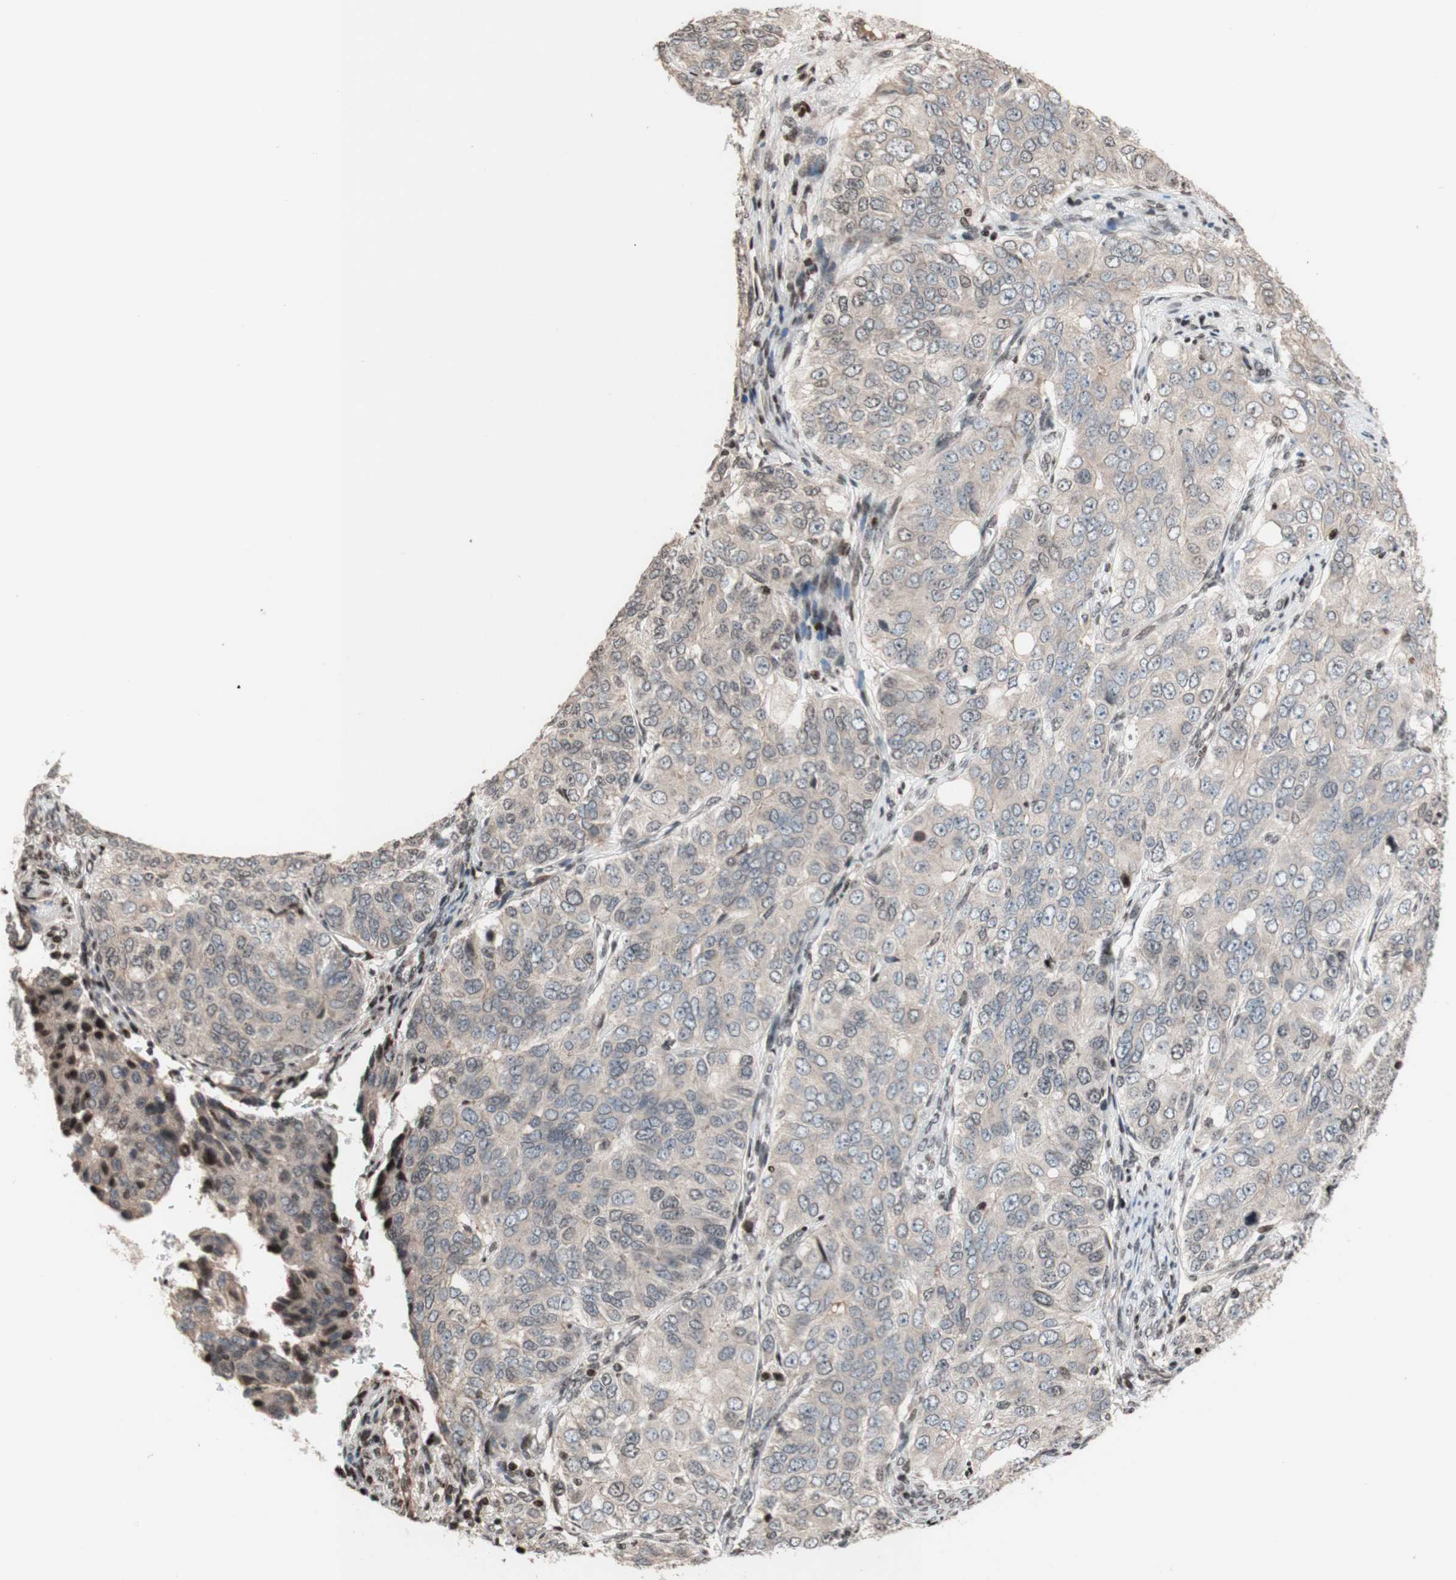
{"staining": {"intensity": "negative", "quantity": "none", "location": "none"}, "tissue": "ovarian cancer", "cell_type": "Tumor cells", "image_type": "cancer", "snomed": [{"axis": "morphology", "description": "Carcinoma, endometroid"}, {"axis": "topography", "description": "Ovary"}], "caption": "The photomicrograph shows no significant staining in tumor cells of ovarian endometroid carcinoma.", "gene": "POLA1", "patient": {"sex": "female", "age": 51}}